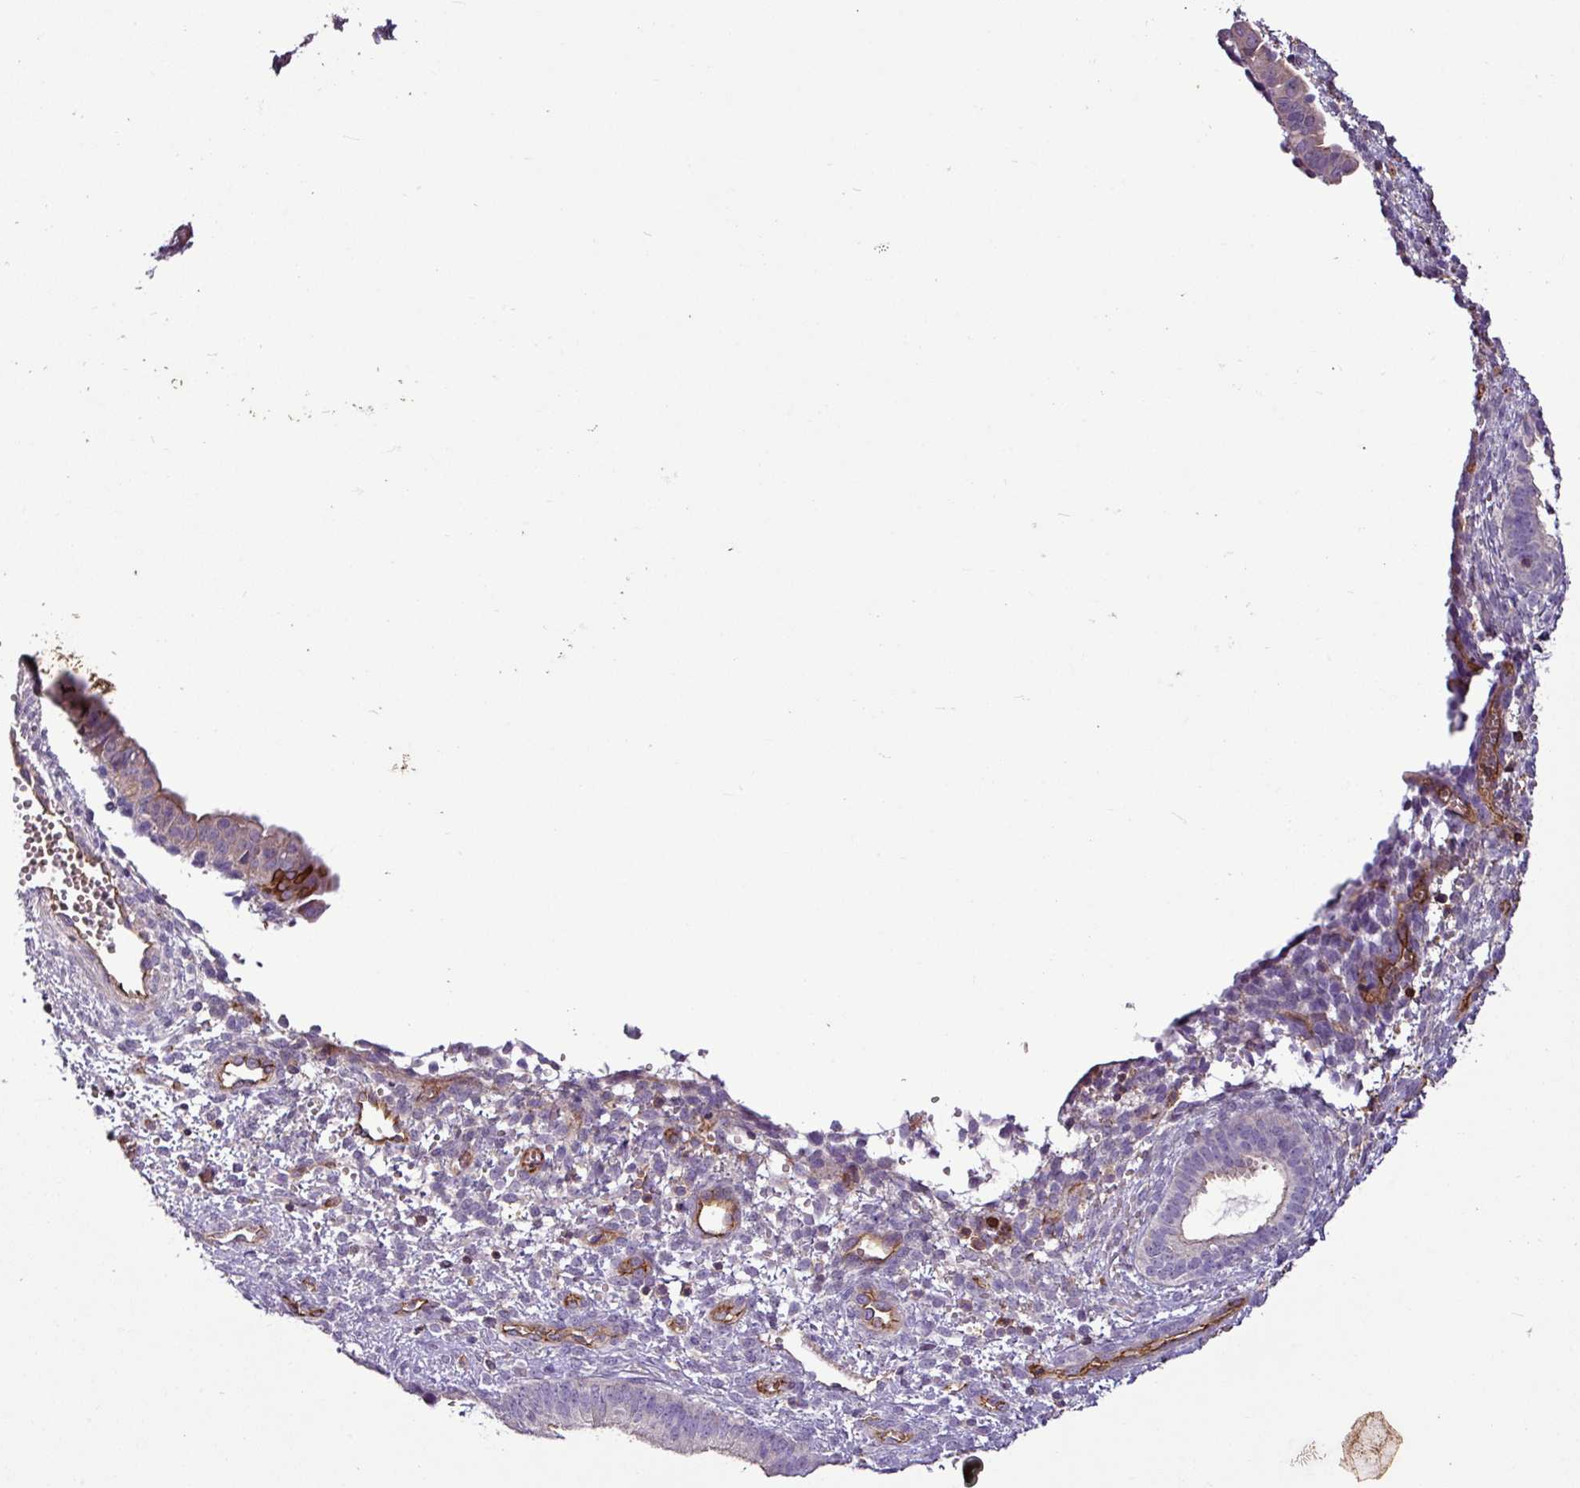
{"staining": {"intensity": "negative", "quantity": "none", "location": "none"}, "tissue": "cervical cancer", "cell_type": "Tumor cells", "image_type": "cancer", "snomed": [{"axis": "morphology", "description": "Squamous cell carcinoma, NOS"}, {"axis": "topography", "description": "Cervix"}], "caption": "Photomicrograph shows no protein positivity in tumor cells of cervical cancer (squamous cell carcinoma) tissue.", "gene": "ZNF106", "patient": {"sex": "female", "age": 59}}